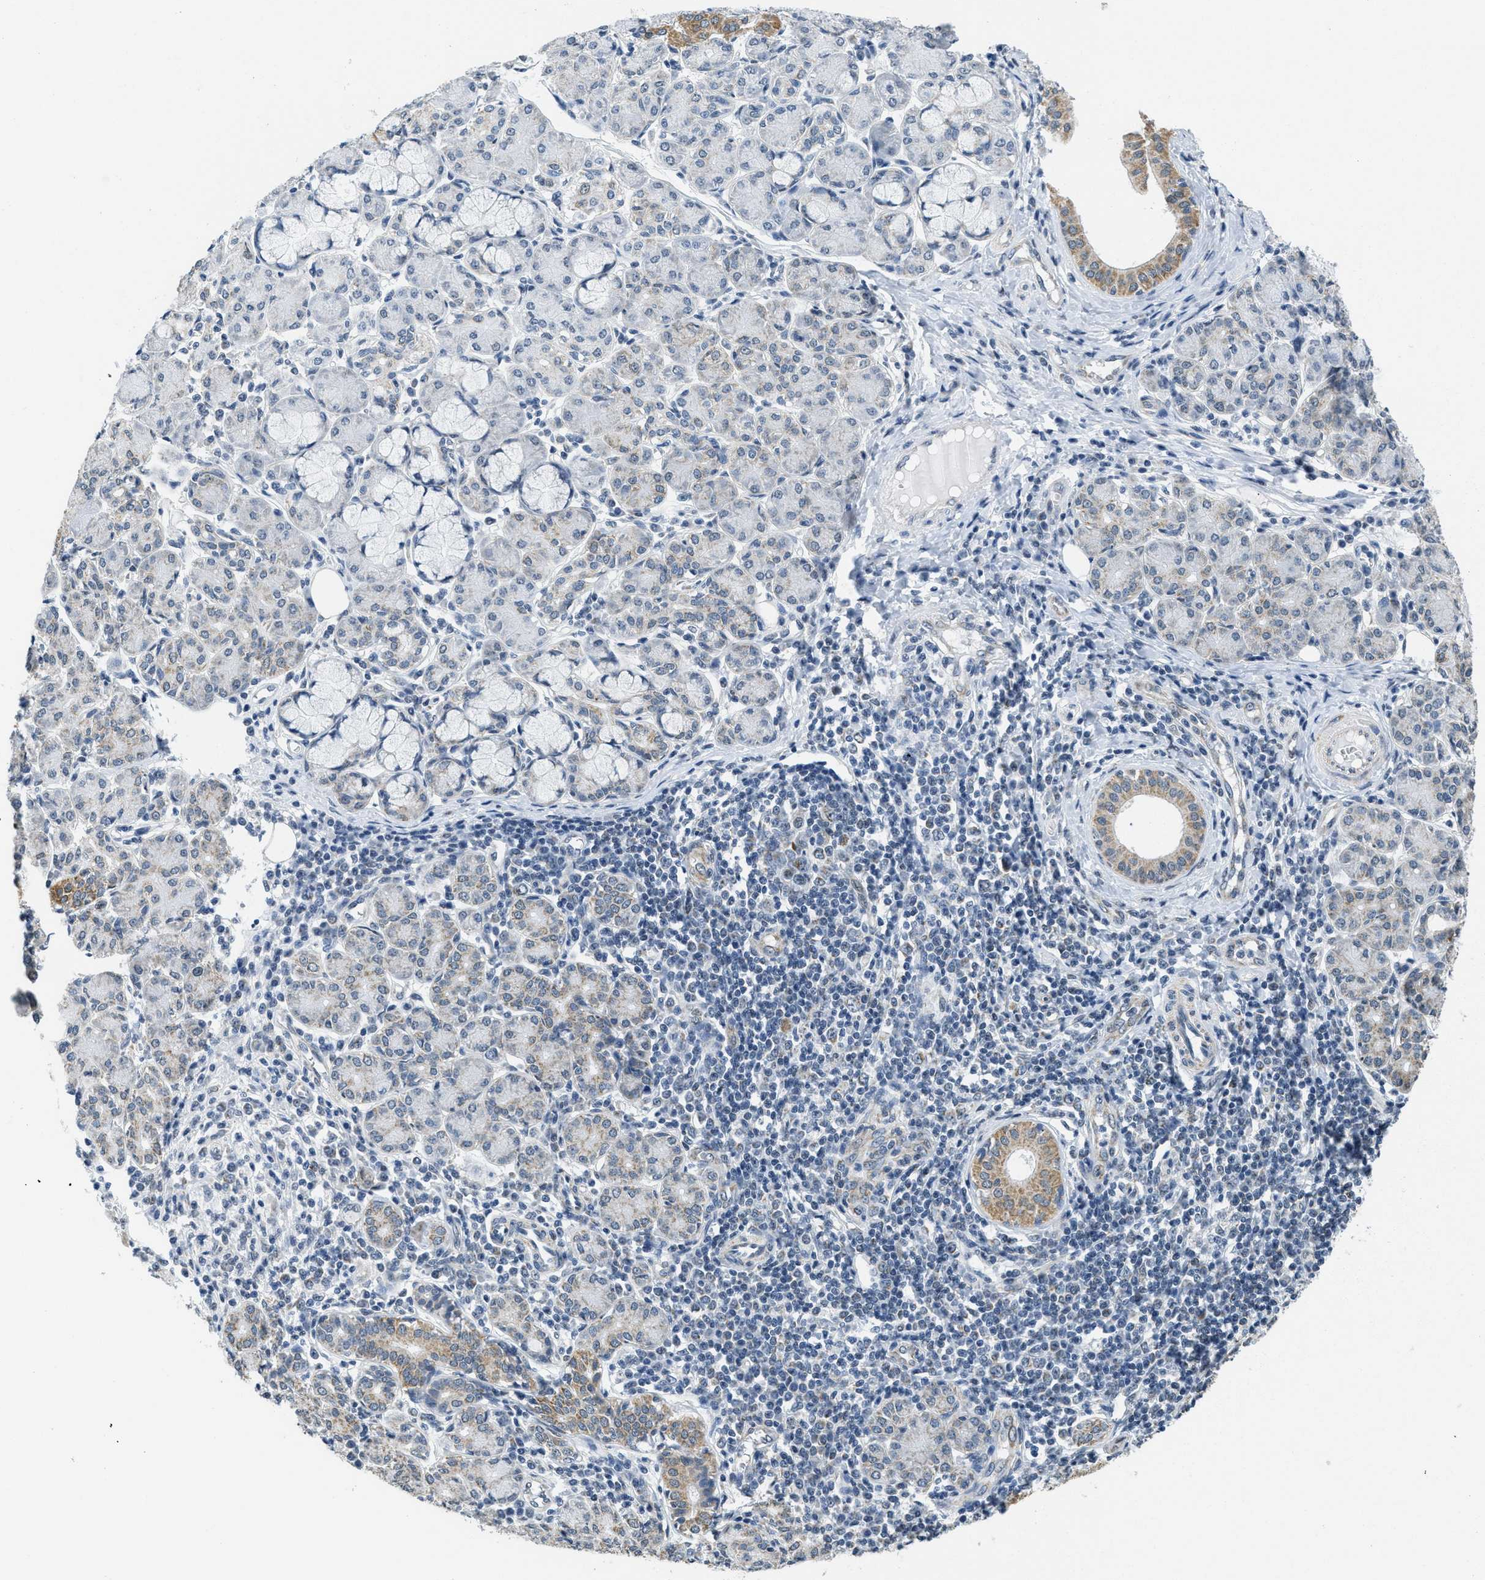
{"staining": {"intensity": "moderate", "quantity": "<25%", "location": "cytoplasmic/membranous"}, "tissue": "salivary gland", "cell_type": "Glandular cells", "image_type": "normal", "snomed": [{"axis": "morphology", "description": "Normal tissue, NOS"}, {"axis": "morphology", "description": "Inflammation, NOS"}, {"axis": "topography", "description": "Lymph node"}, {"axis": "topography", "description": "Salivary gland"}], "caption": "Salivary gland was stained to show a protein in brown. There is low levels of moderate cytoplasmic/membranous positivity in about <25% of glandular cells.", "gene": "TOMM70", "patient": {"sex": "male", "age": 3}}